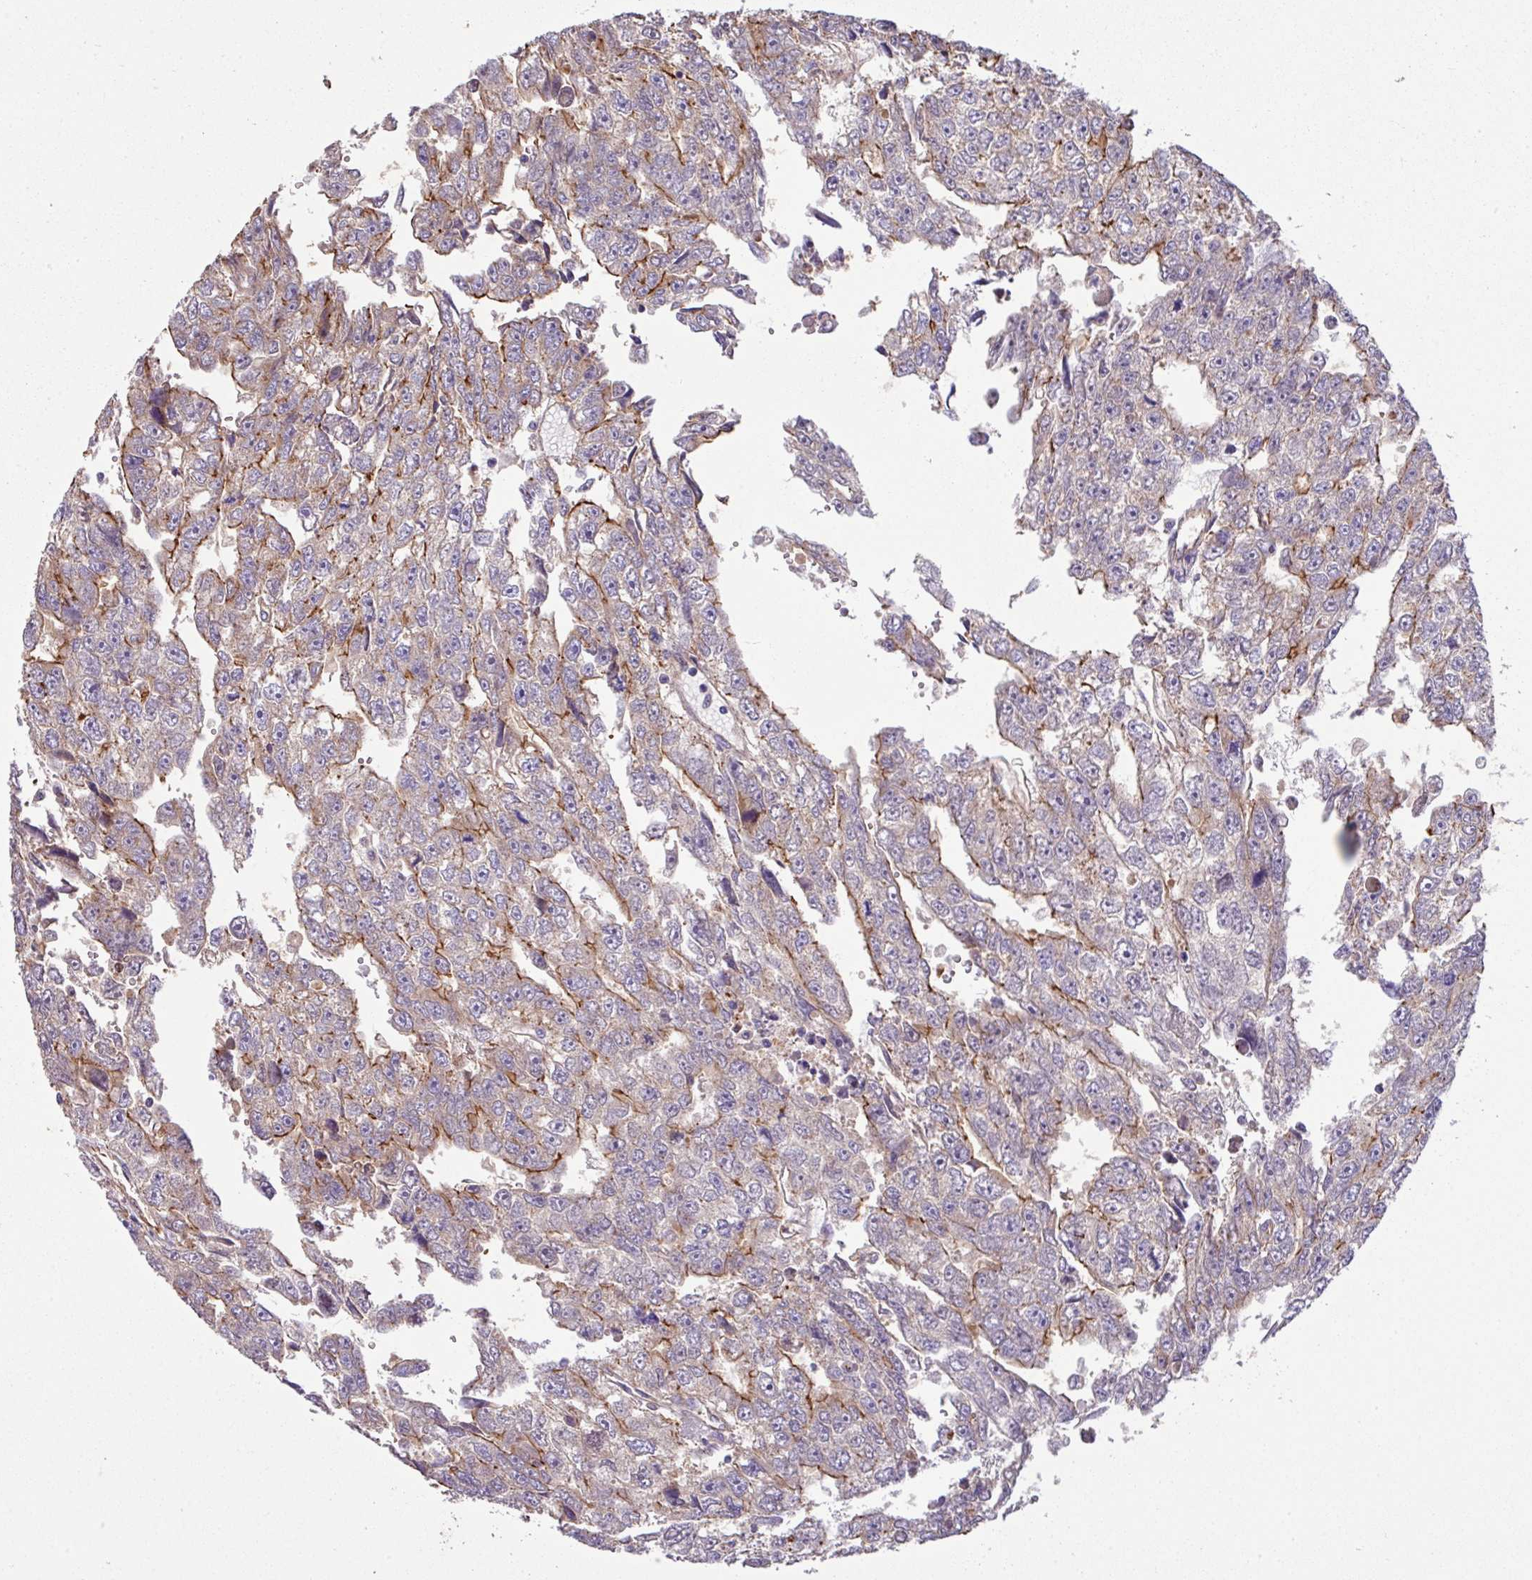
{"staining": {"intensity": "moderate", "quantity": "25%-75%", "location": "cytoplasmic/membranous"}, "tissue": "testis cancer", "cell_type": "Tumor cells", "image_type": "cancer", "snomed": [{"axis": "morphology", "description": "Carcinoma, Embryonal, NOS"}, {"axis": "topography", "description": "Testis"}], "caption": "An immunohistochemistry histopathology image of neoplastic tissue is shown. Protein staining in brown shows moderate cytoplasmic/membranous positivity in testis cancer (embryonal carcinoma) within tumor cells.", "gene": "LRRC53", "patient": {"sex": "male", "age": 20}}